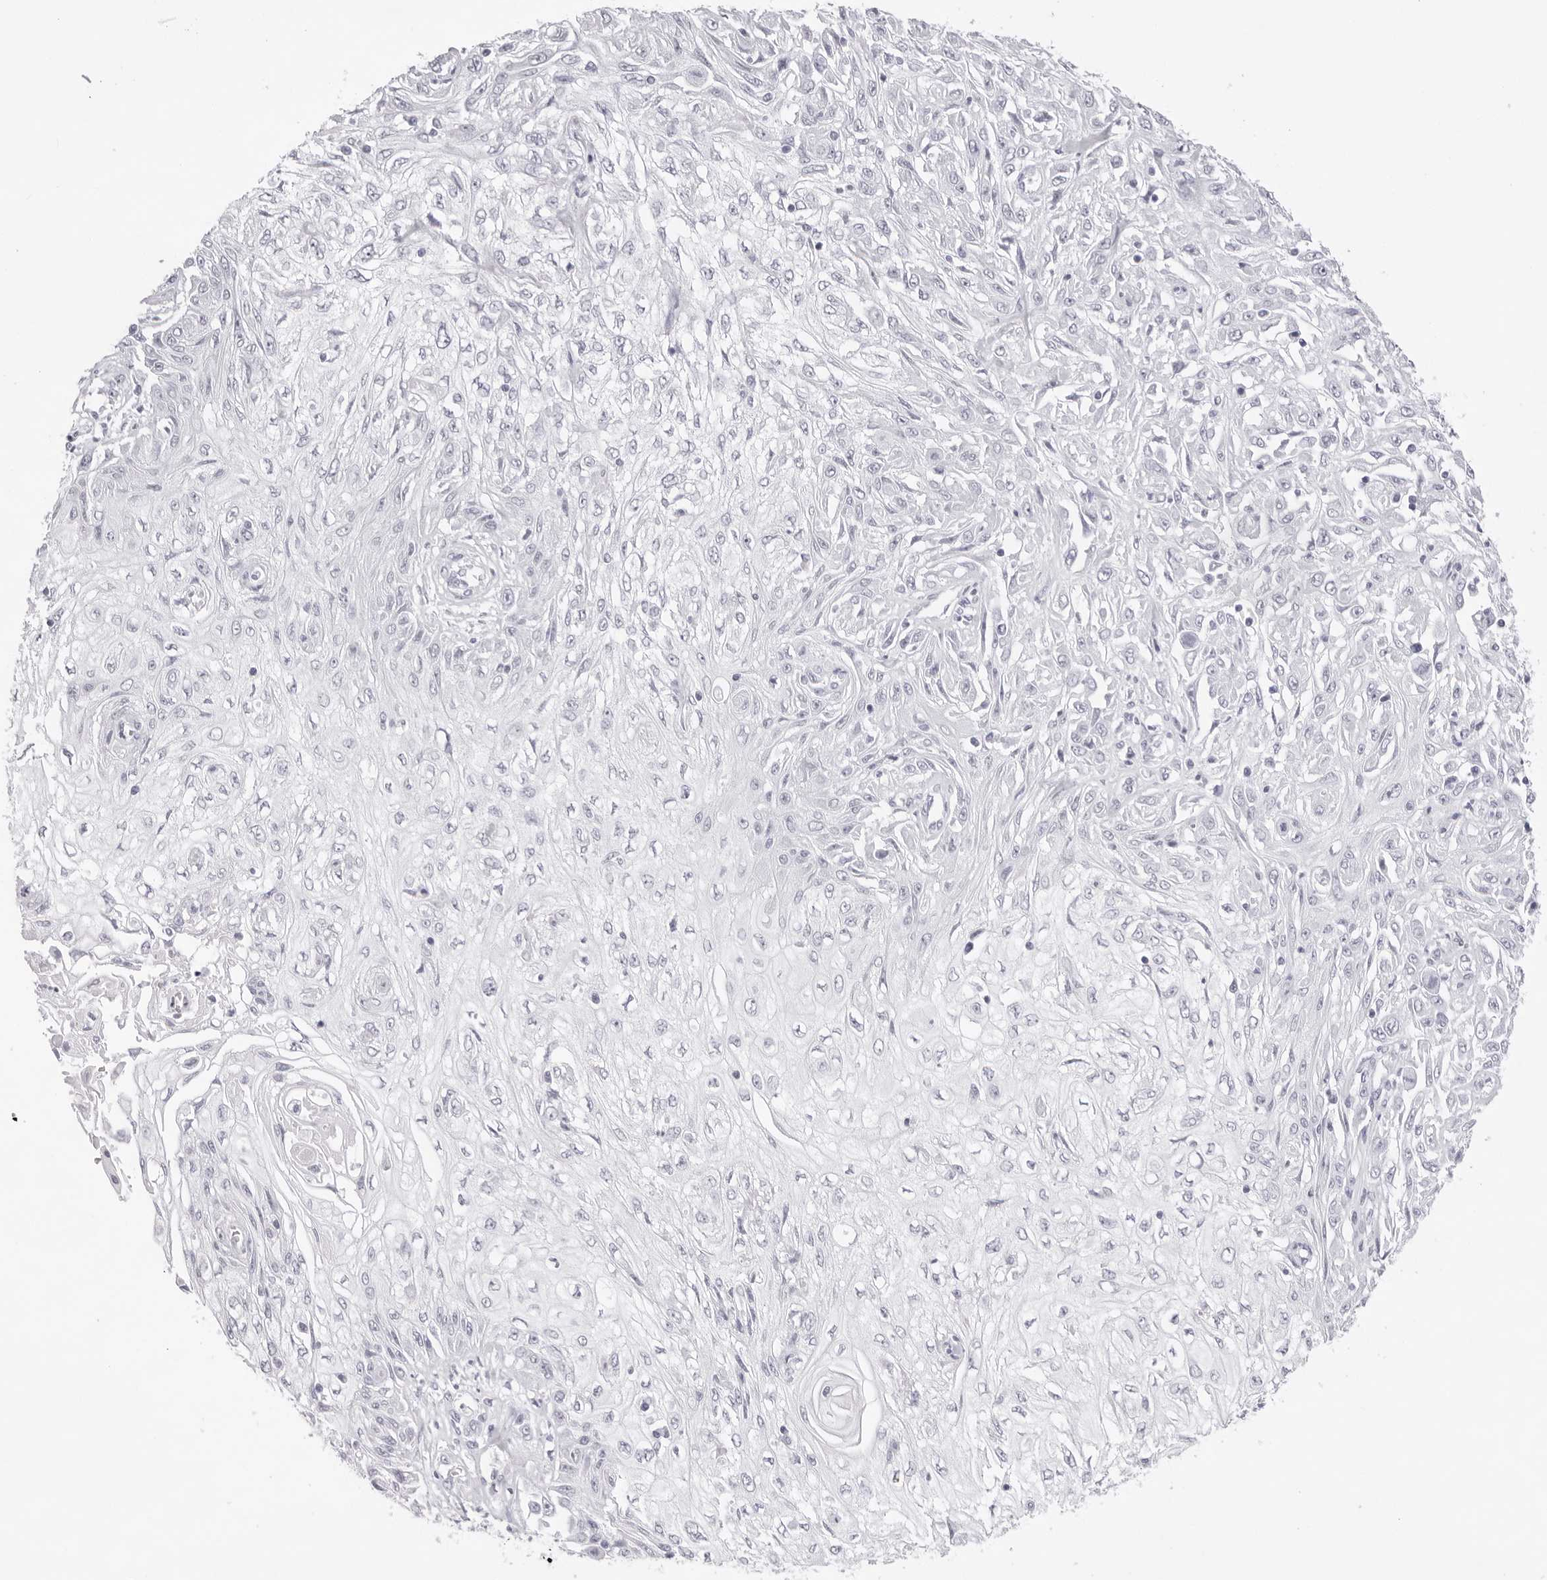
{"staining": {"intensity": "negative", "quantity": "none", "location": "none"}, "tissue": "skin cancer", "cell_type": "Tumor cells", "image_type": "cancer", "snomed": [{"axis": "morphology", "description": "Squamous cell carcinoma, NOS"}, {"axis": "morphology", "description": "Squamous cell carcinoma, metastatic, NOS"}, {"axis": "topography", "description": "Skin"}, {"axis": "topography", "description": "Lymph node"}], "caption": "This is a photomicrograph of immunohistochemistry staining of skin metastatic squamous cell carcinoma, which shows no staining in tumor cells.", "gene": "KLK12", "patient": {"sex": "male", "age": 75}}